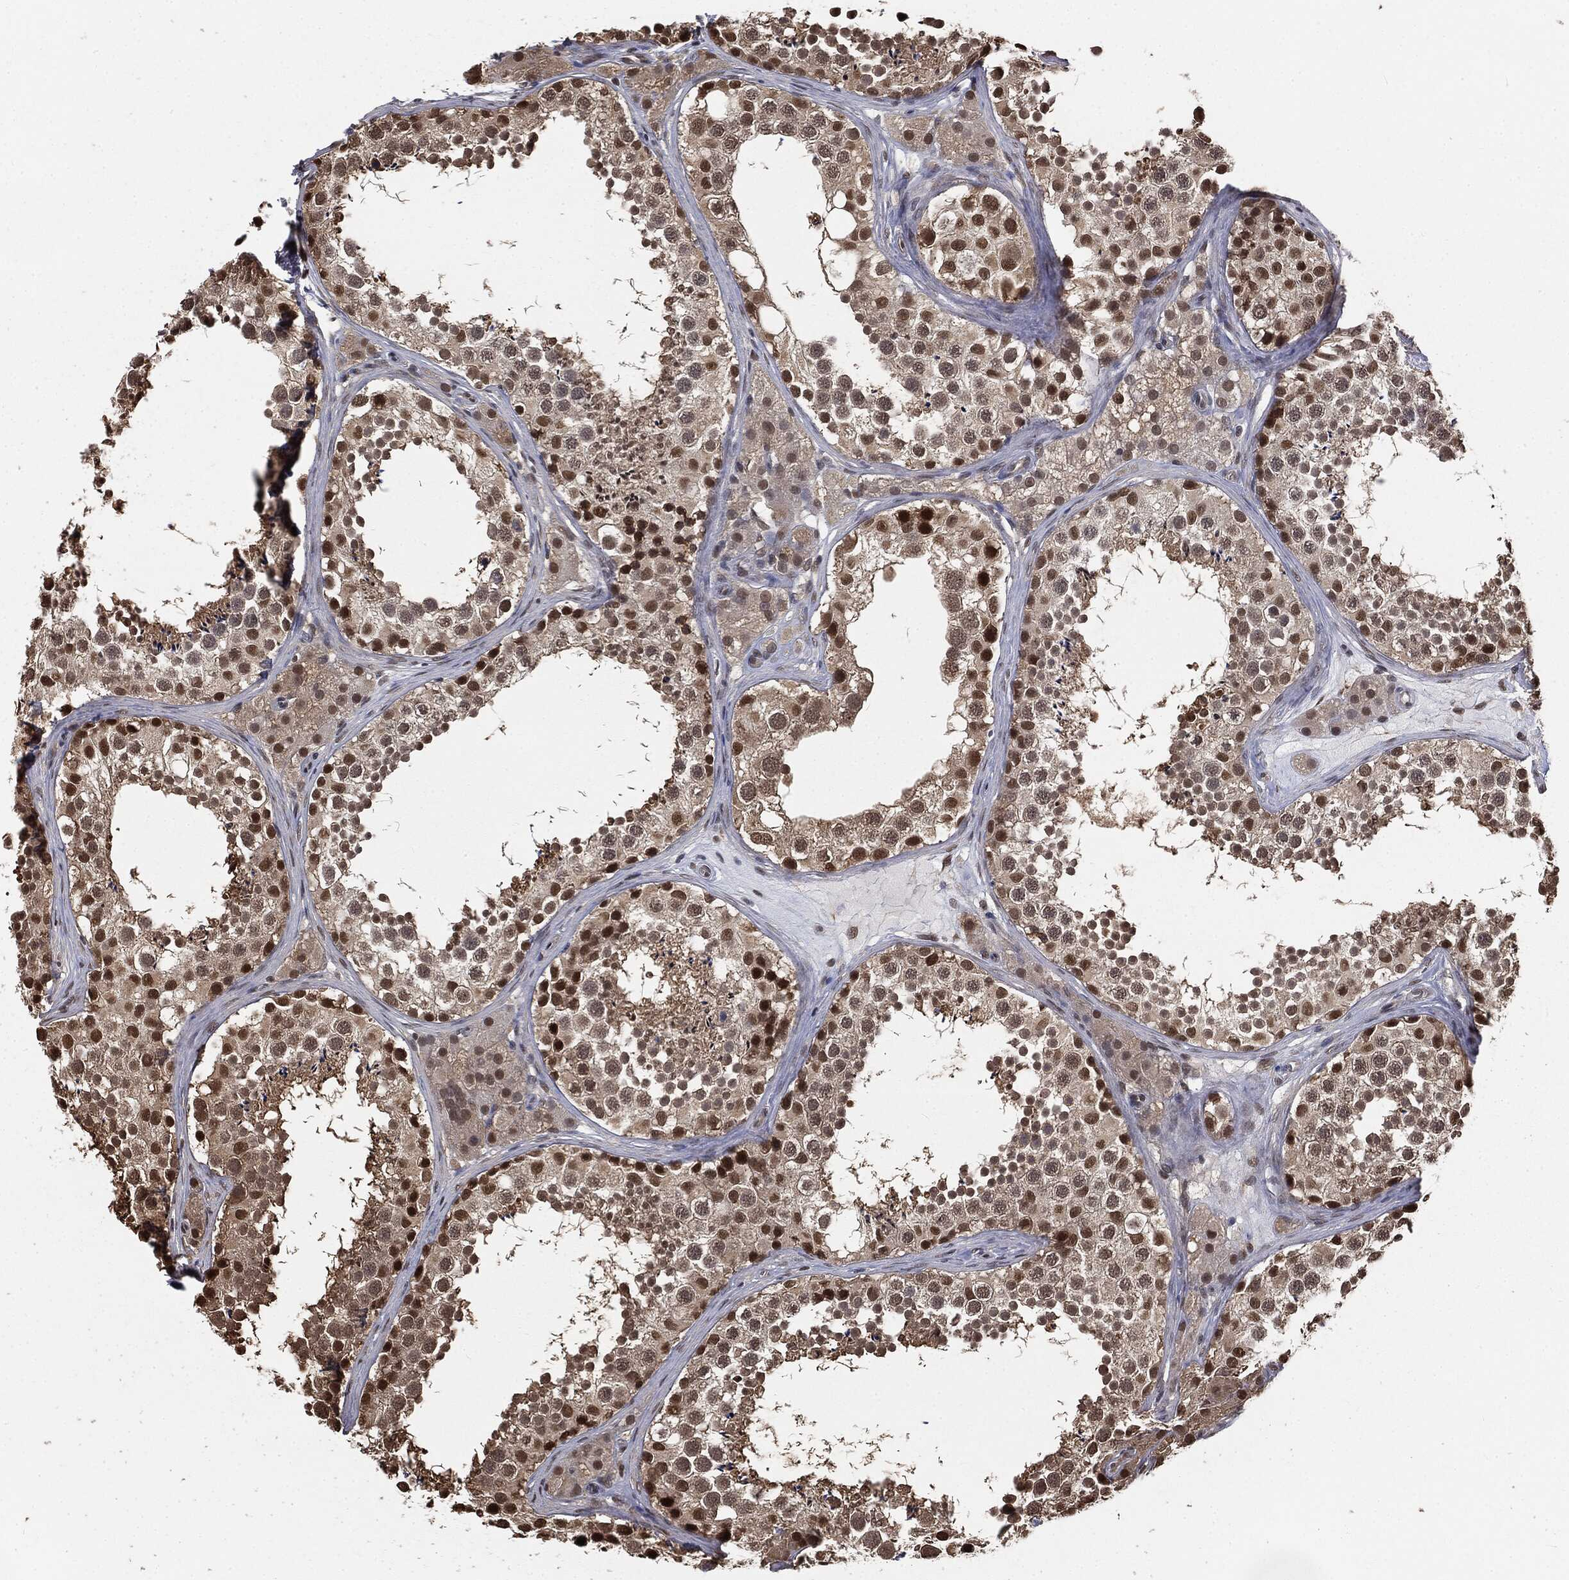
{"staining": {"intensity": "strong", "quantity": "<25%", "location": "nuclear"}, "tissue": "testis", "cell_type": "Cells in seminiferous ducts", "image_type": "normal", "snomed": [{"axis": "morphology", "description": "Normal tissue, NOS"}, {"axis": "topography", "description": "Testis"}], "caption": "Testis stained with DAB immunohistochemistry (IHC) demonstrates medium levels of strong nuclear staining in approximately <25% of cells in seminiferous ducts.", "gene": "SHLD2", "patient": {"sex": "male", "age": 41}}